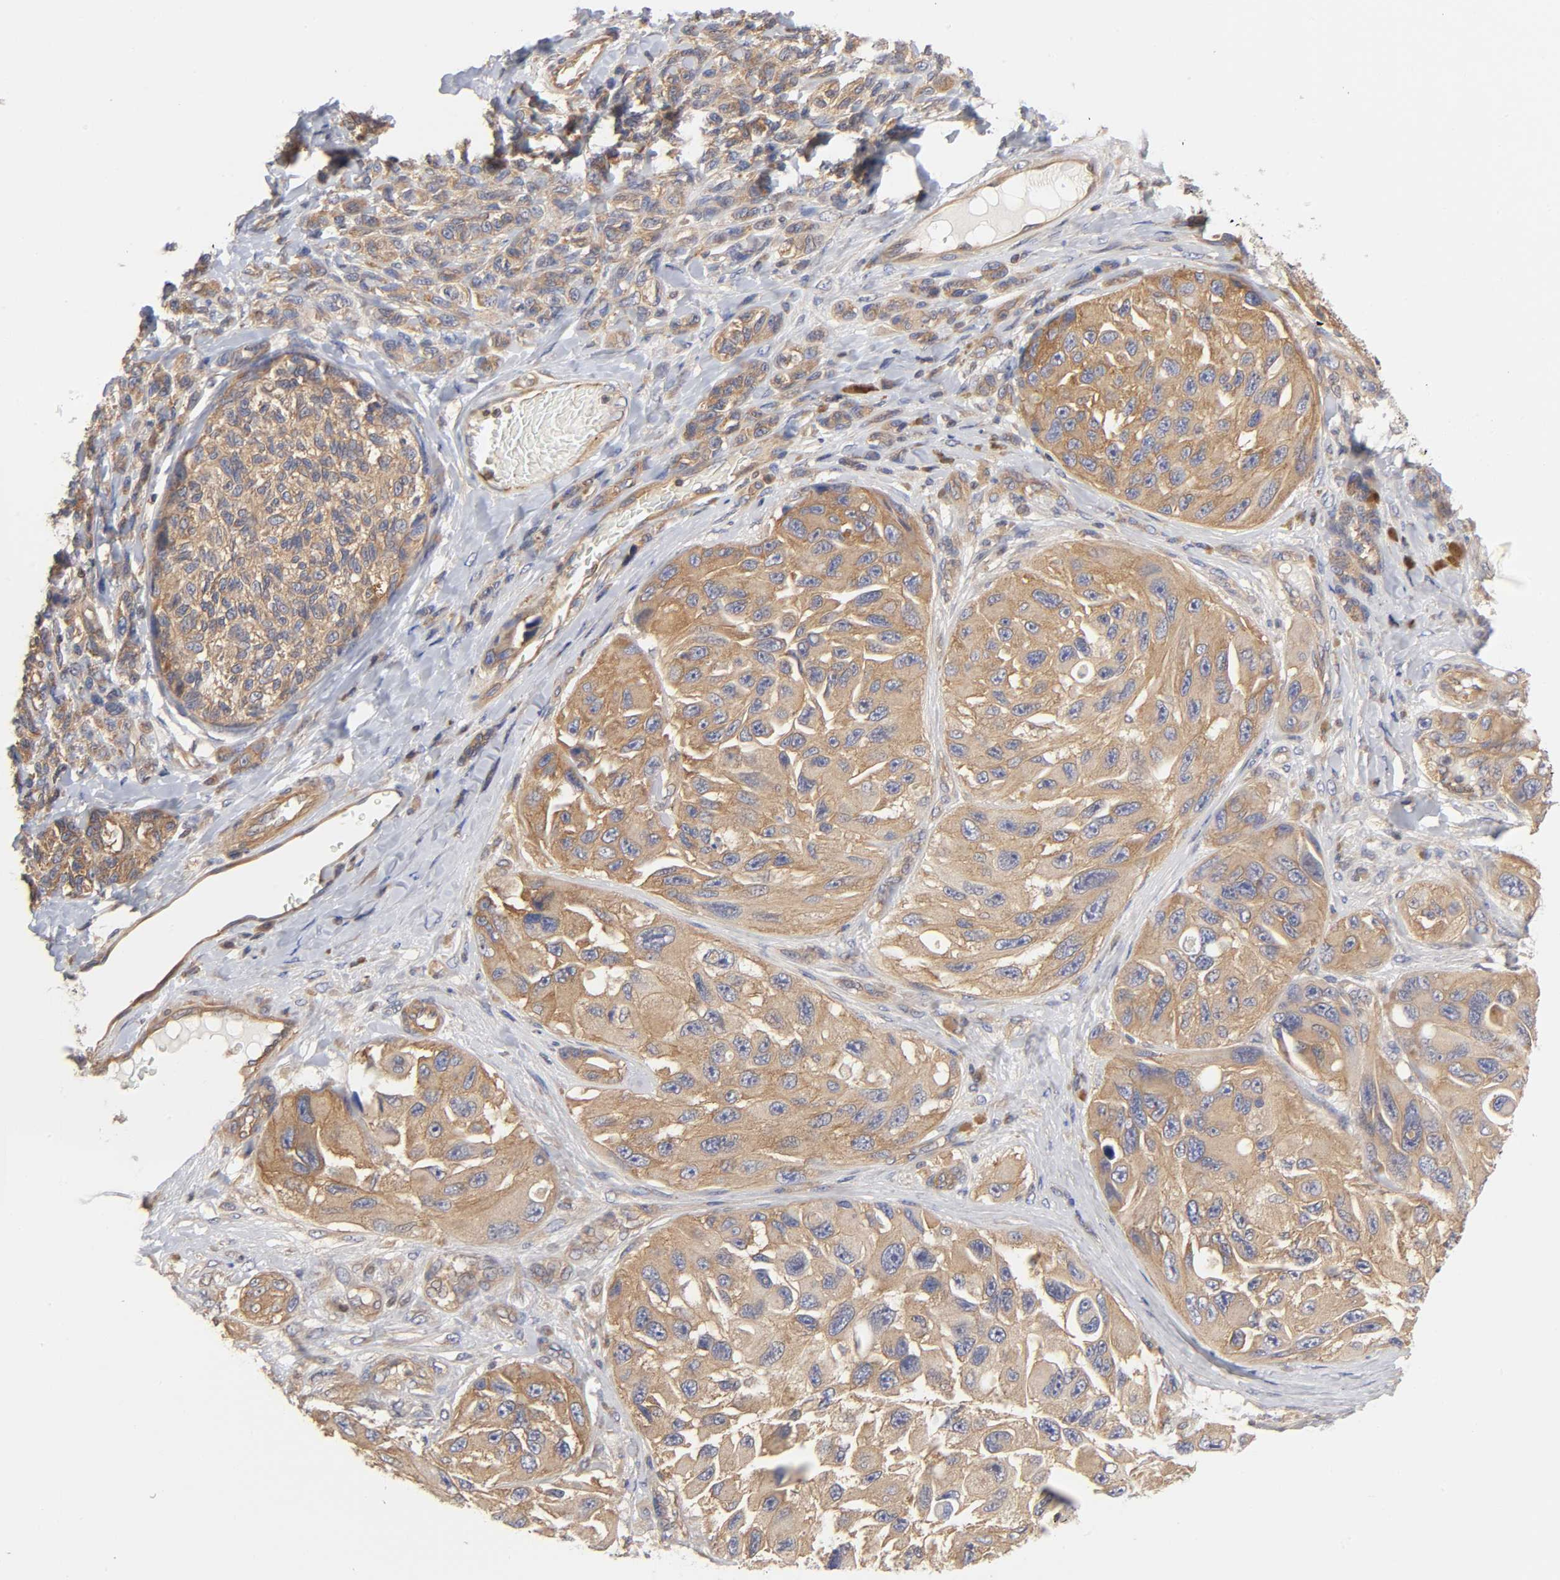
{"staining": {"intensity": "moderate", "quantity": ">75%", "location": "cytoplasmic/membranous"}, "tissue": "melanoma", "cell_type": "Tumor cells", "image_type": "cancer", "snomed": [{"axis": "morphology", "description": "Malignant melanoma, NOS"}, {"axis": "topography", "description": "Skin"}], "caption": "Approximately >75% of tumor cells in human malignant melanoma exhibit moderate cytoplasmic/membranous protein positivity as visualized by brown immunohistochemical staining.", "gene": "STRN3", "patient": {"sex": "female", "age": 73}}